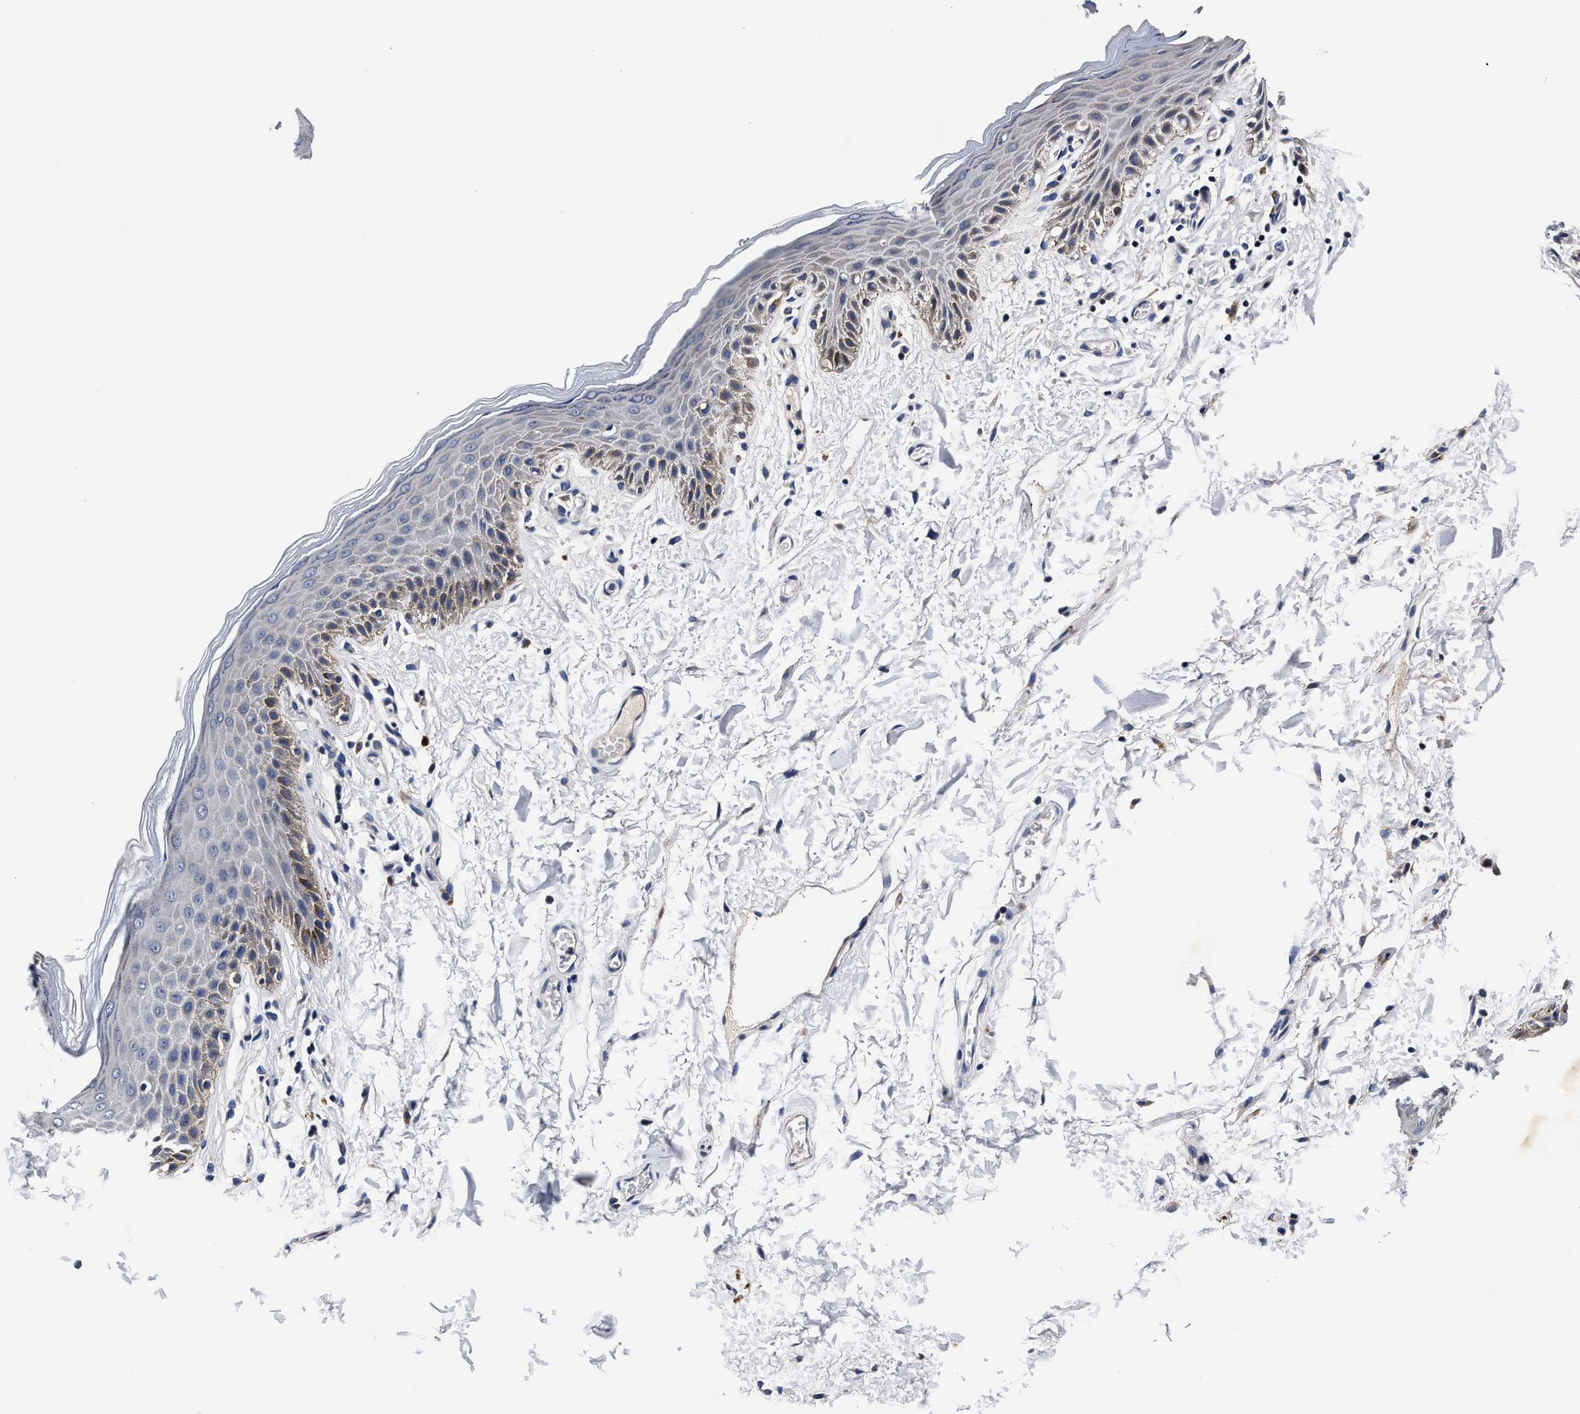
{"staining": {"intensity": "weak", "quantity": "<25%", "location": "cytoplasmic/membranous"}, "tissue": "skin", "cell_type": "Epidermal cells", "image_type": "normal", "snomed": [{"axis": "morphology", "description": "Normal tissue, NOS"}, {"axis": "topography", "description": "Anal"}], "caption": "IHC micrograph of normal skin stained for a protein (brown), which exhibits no expression in epidermal cells. Brightfield microscopy of immunohistochemistry (IHC) stained with DAB (brown) and hematoxylin (blue), captured at high magnification.", "gene": "OLFML2A", "patient": {"sex": "male", "age": 44}}